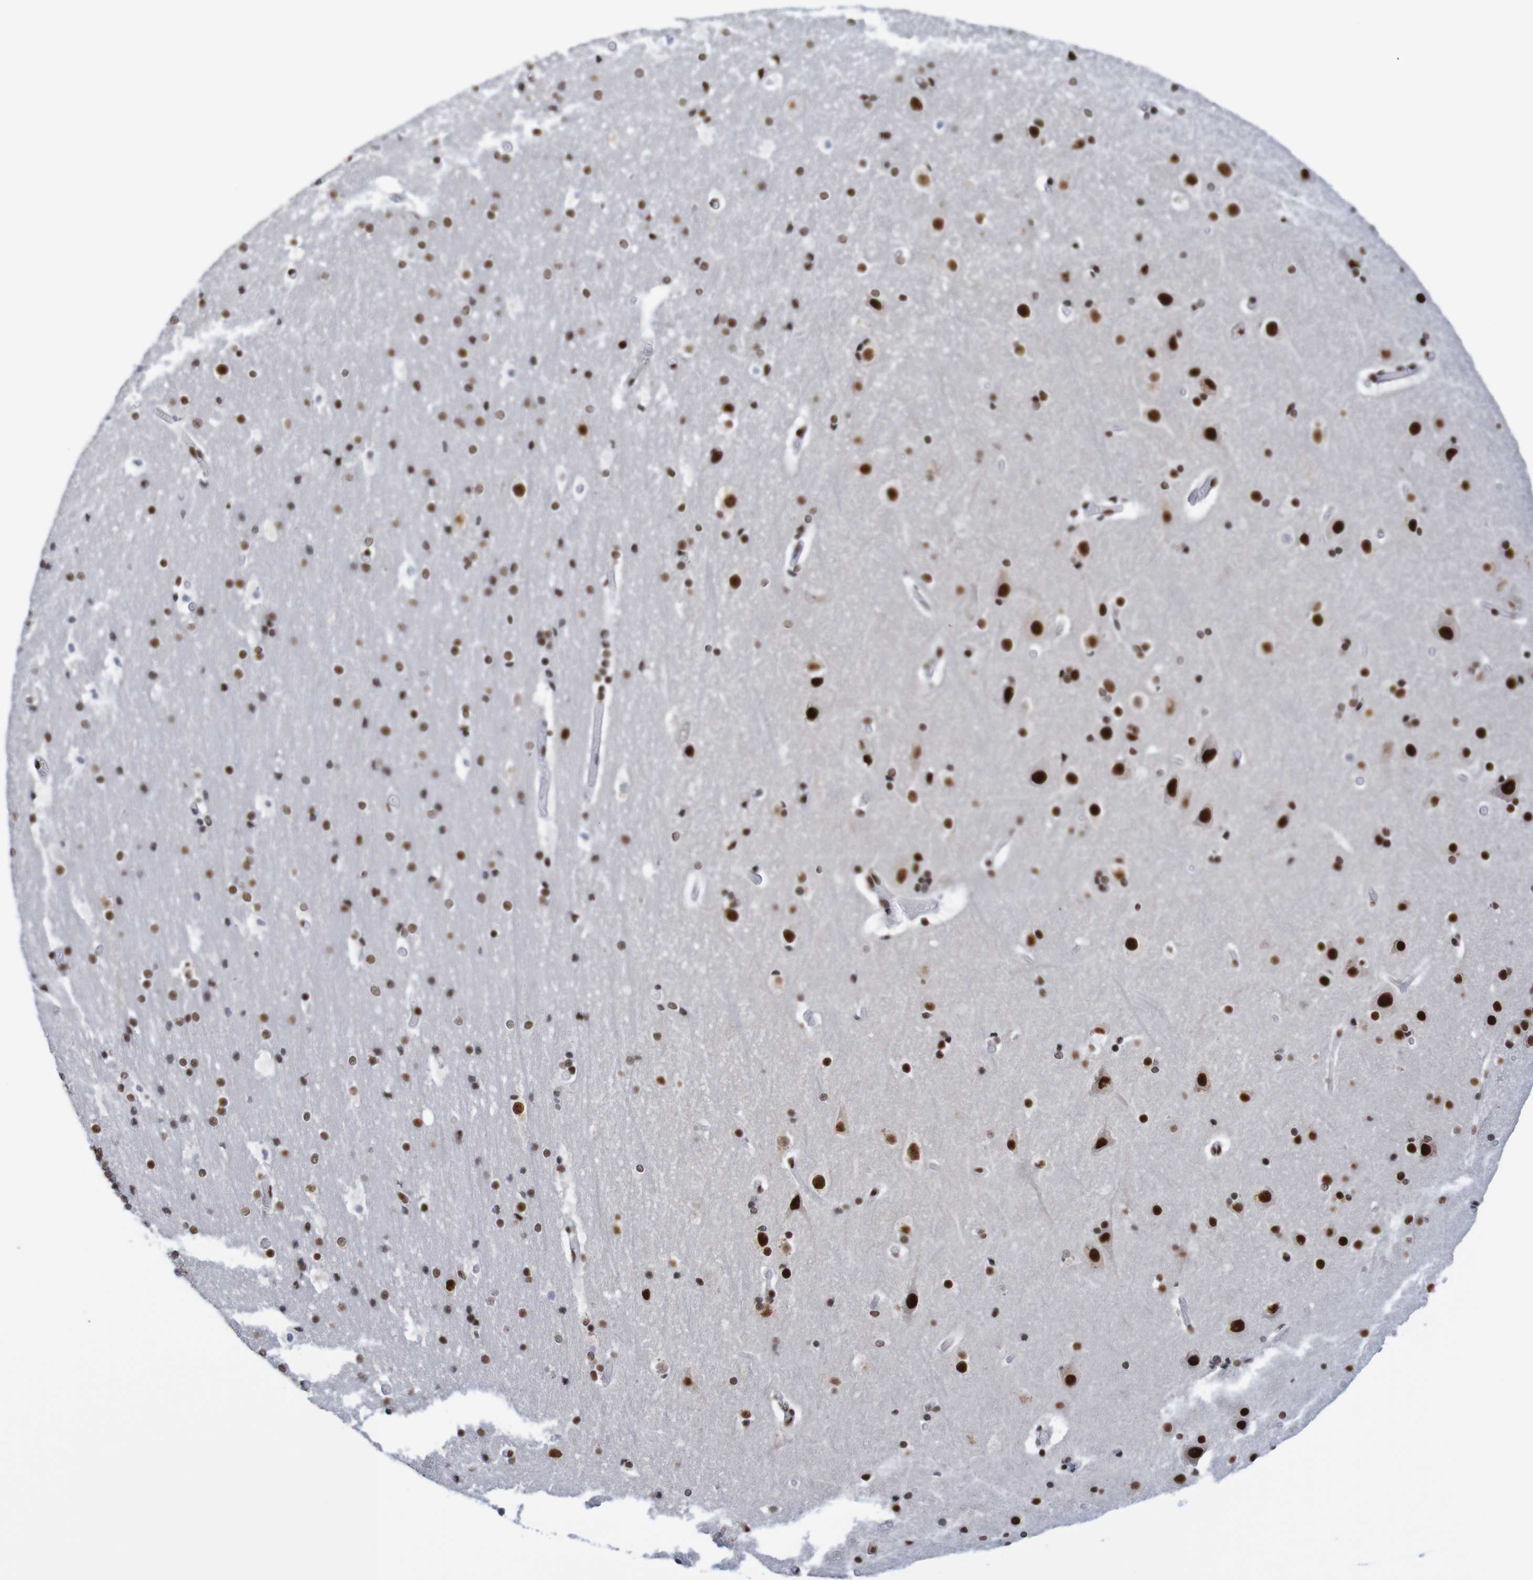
{"staining": {"intensity": "moderate", "quantity": ">75%", "location": "nuclear"}, "tissue": "cerebral cortex", "cell_type": "Endothelial cells", "image_type": "normal", "snomed": [{"axis": "morphology", "description": "Normal tissue, NOS"}, {"axis": "topography", "description": "Cerebral cortex"}], "caption": "Protein staining demonstrates moderate nuclear expression in about >75% of endothelial cells in normal cerebral cortex.", "gene": "THRAP3", "patient": {"sex": "male", "age": 57}}